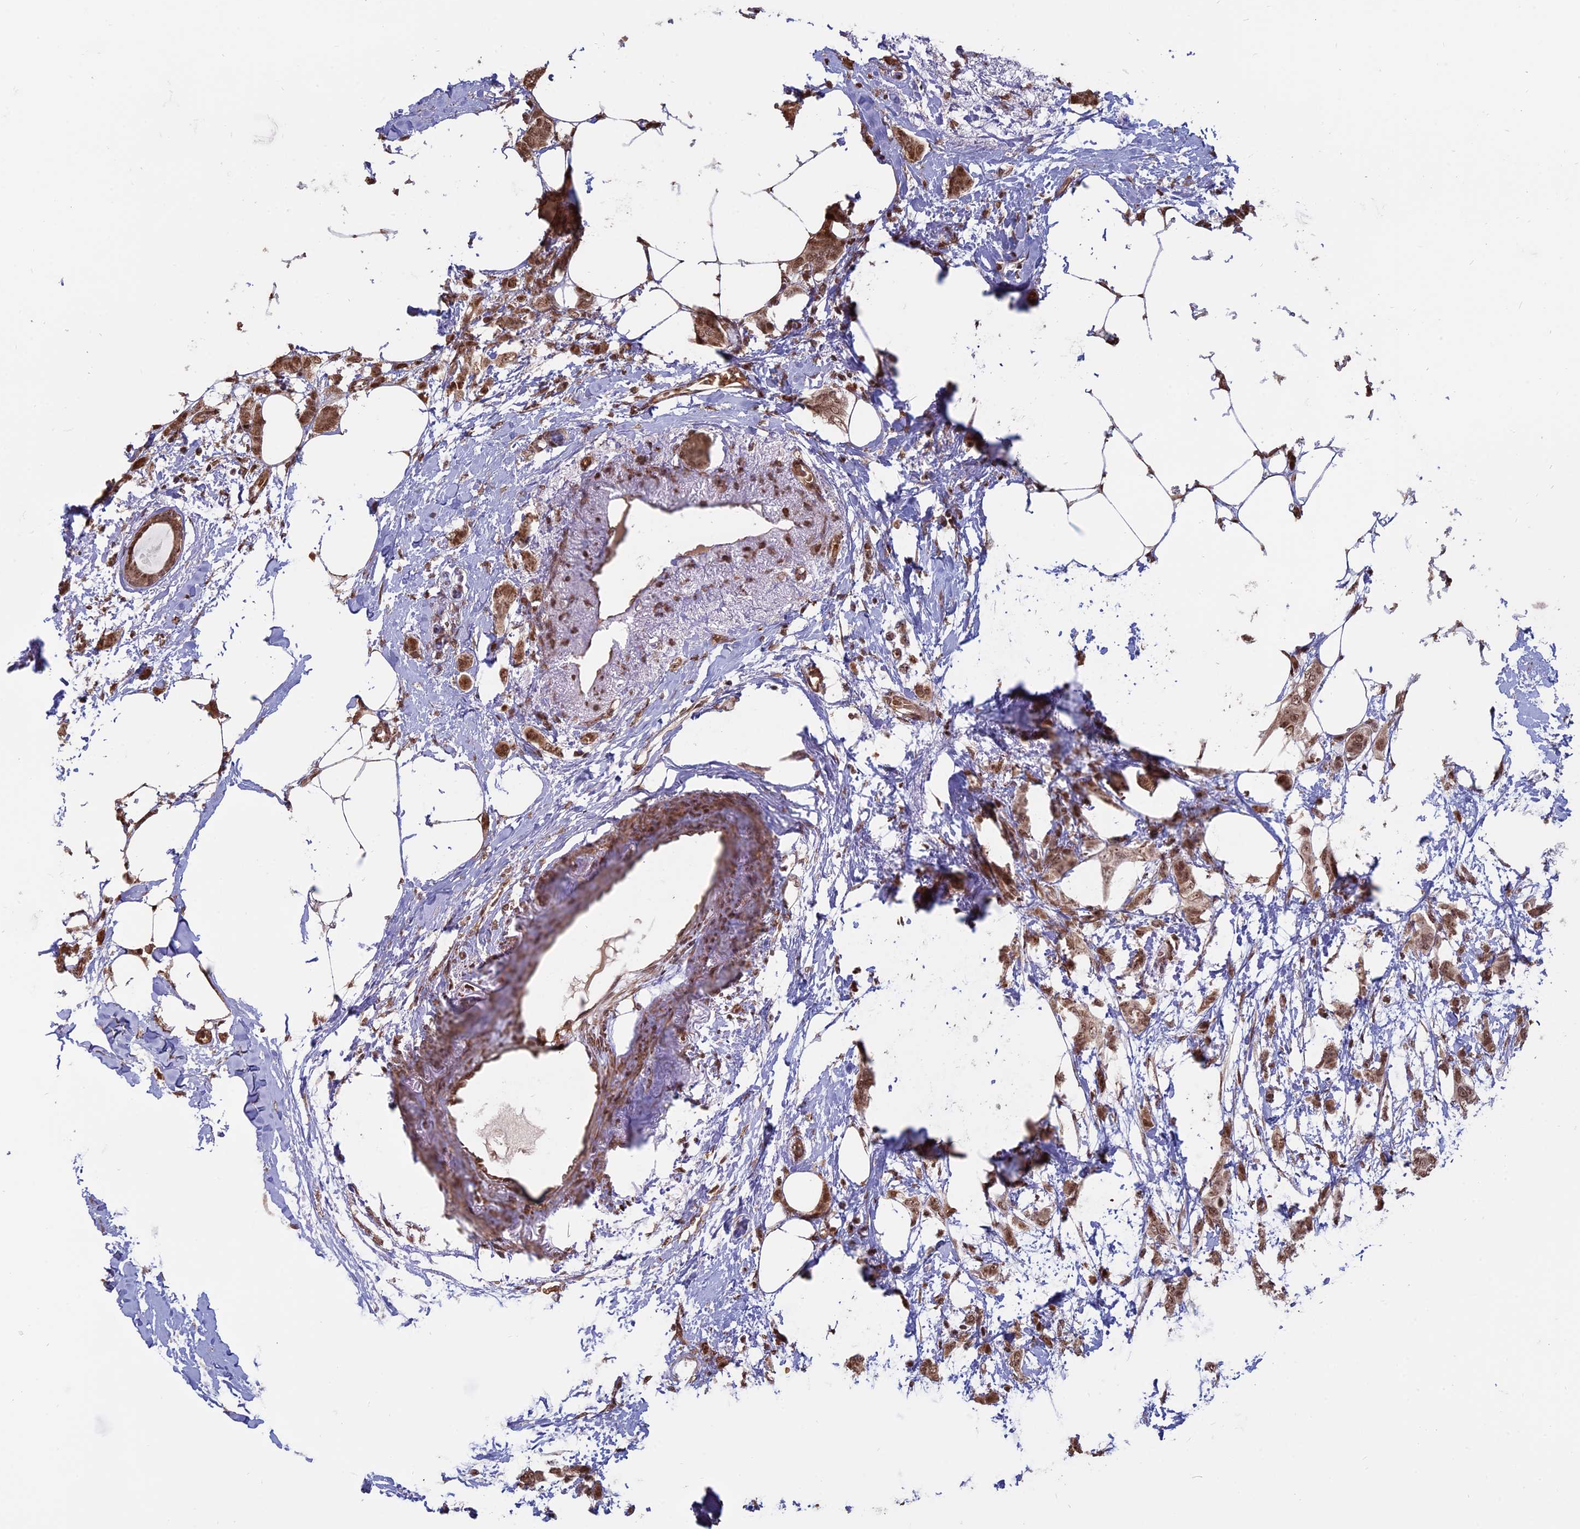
{"staining": {"intensity": "moderate", "quantity": ">75%", "location": "nuclear"}, "tissue": "breast cancer", "cell_type": "Tumor cells", "image_type": "cancer", "snomed": [{"axis": "morphology", "description": "Duct carcinoma"}, {"axis": "topography", "description": "Breast"}], "caption": "Approximately >75% of tumor cells in breast intraductal carcinoma reveal moderate nuclear protein staining as visualized by brown immunohistochemical staining.", "gene": "MFAP1", "patient": {"sex": "female", "age": 72}}